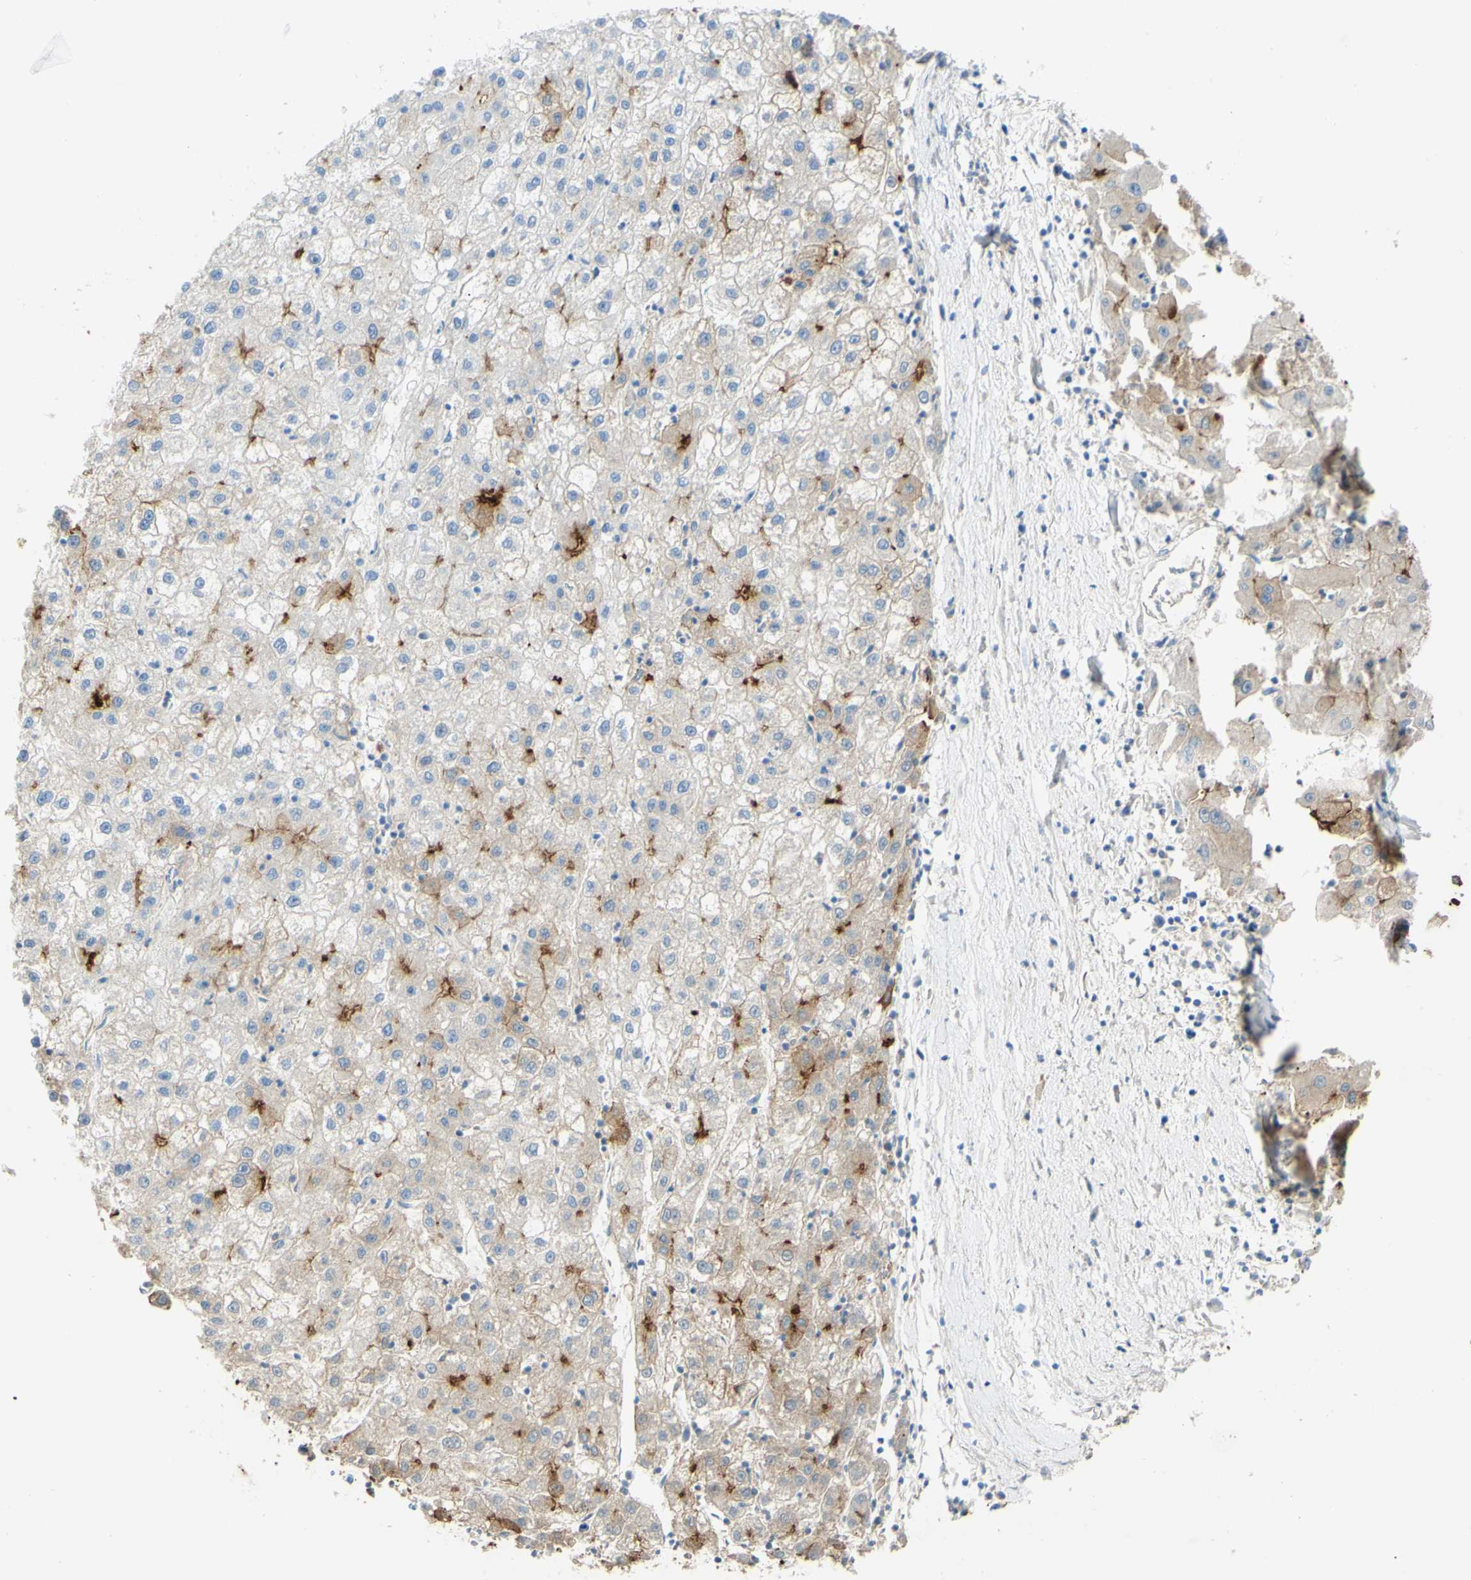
{"staining": {"intensity": "moderate", "quantity": "25%-75%", "location": "cytoplasmic/membranous"}, "tissue": "liver cancer", "cell_type": "Tumor cells", "image_type": "cancer", "snomed": [{"axis": "morphology", "description": "Carcinoma, Hepatocellular, NOS"}, {"axis": "topography", "description": "Liver"}], "caption": "The micrograph displays a brown stain indicating the presence of a protein in the cytoplasmic/membranous of tumor cells in liver cancer (hepatocellular carcinoma).", "gene": "PIGR", "patient": {"sex": "male", "age": 72}}